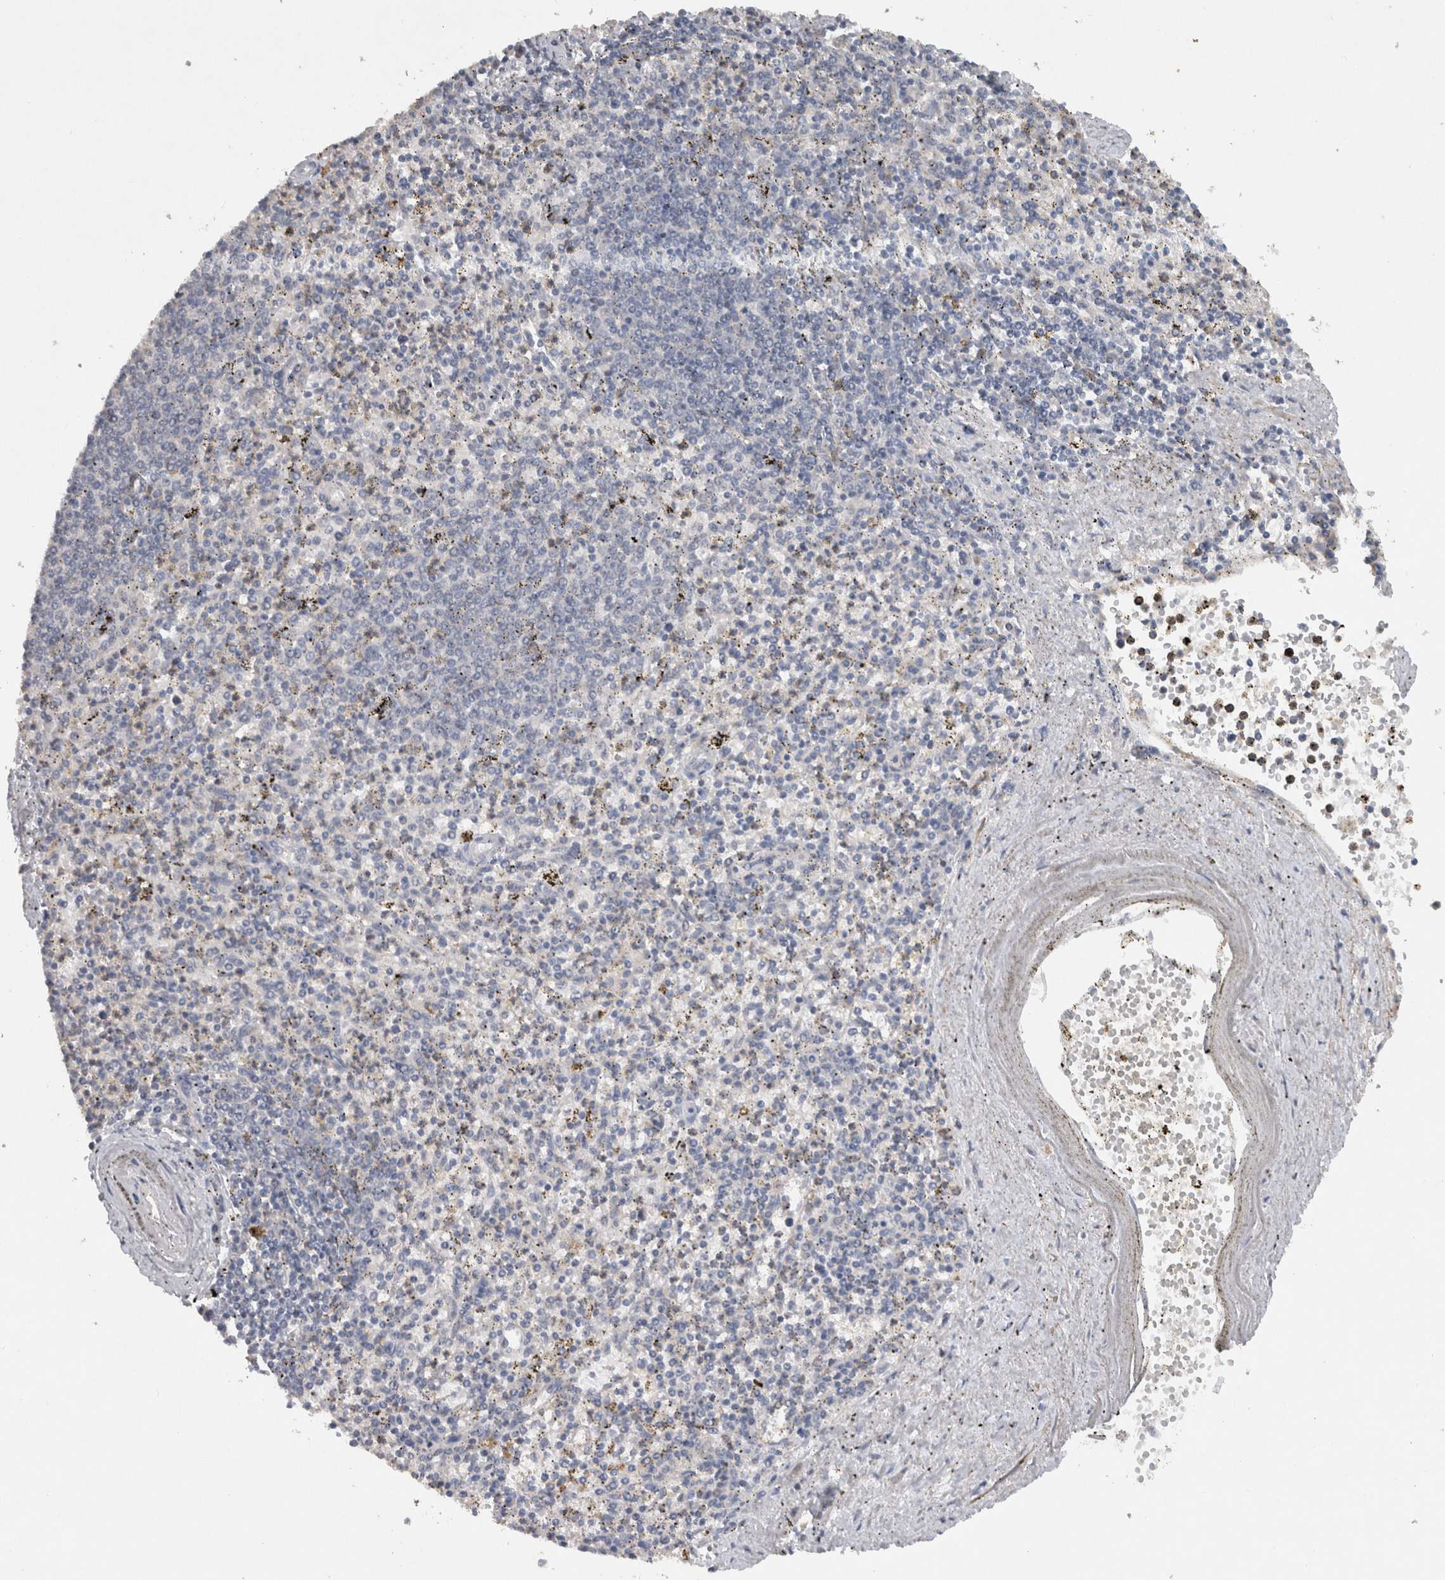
{"staining": {"intensity": "negative", "quantity": "none", "location": "none"}, "tissue": "spleen", "cell_type": "Cells in red pulp", "image_type": "normal", "snomed": [{"axis": "morphology", "description": "Normal tissue, NOS"}, {"axis": "topography", "description": "Spleen"}], "caption": "Immunohistochemical staining of normal human spleen demonstrates no significant expression in cells in red pulp.", "gene": "HEXD", "patient": {"sex": "male", "age": 72}}